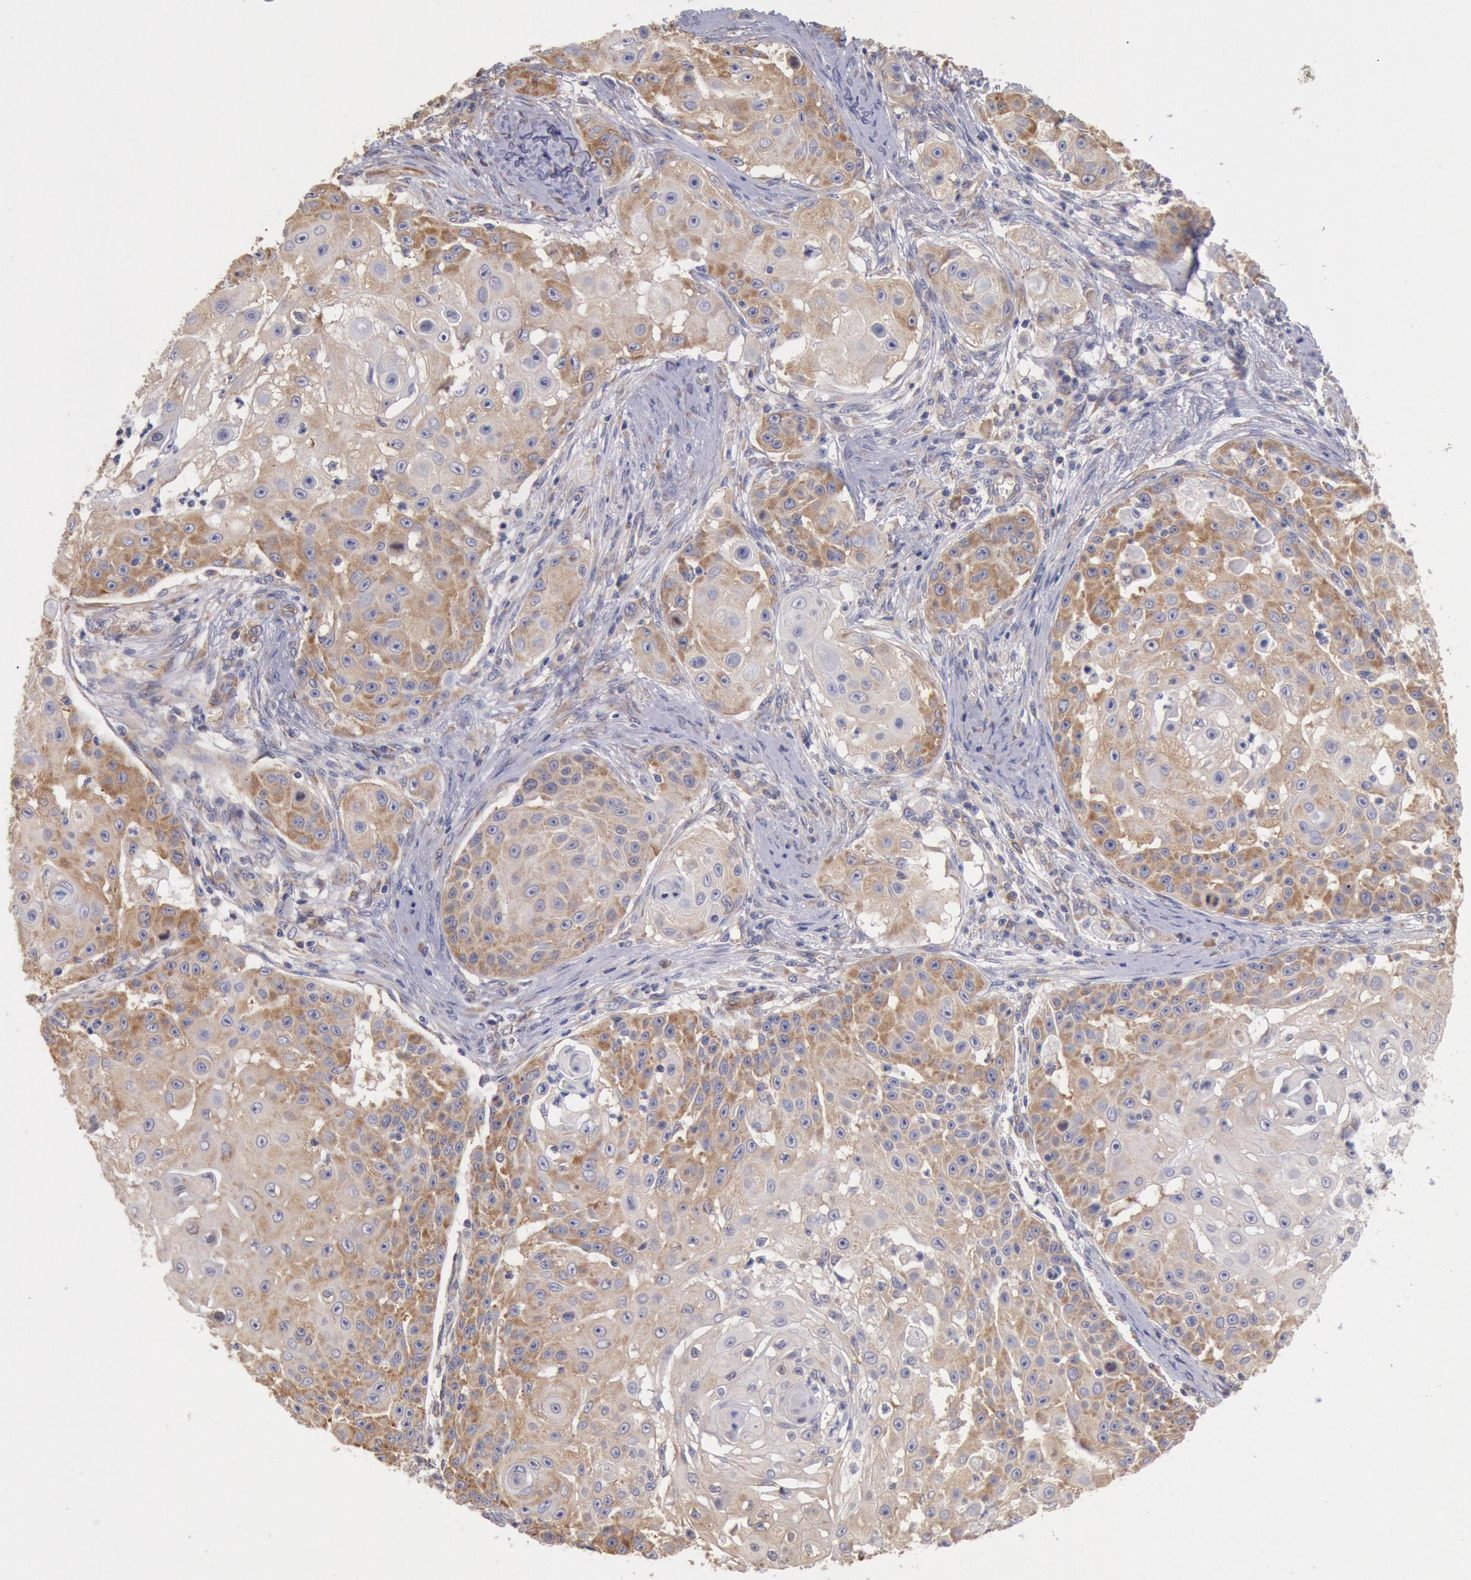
{"staining": {"intensity": "moderate", "quantity": ">75%", "location": "cytoplasmic/membranous"}, "tissue": "skin cancer", "cell_type": "Tumor cells", "image_type": "cancer", "snomed": [{"axis": "morphology", "description": "Squamous cell carcinoma, NOS"}, {"axis": "topography", "description": "Skin"}], "caption": "Protein analysis of squamous cell carcinoma (skin) tissue exhibits moderate cytoplasmic/membranous positivity in about >75% of tumor cells. Using DAB (brown) and hematoxylin (blue) stains, captured at high magnification using brightfield microscopy.", "gene": "DRG1", "patient": {"sex": "female", "age": 57}}